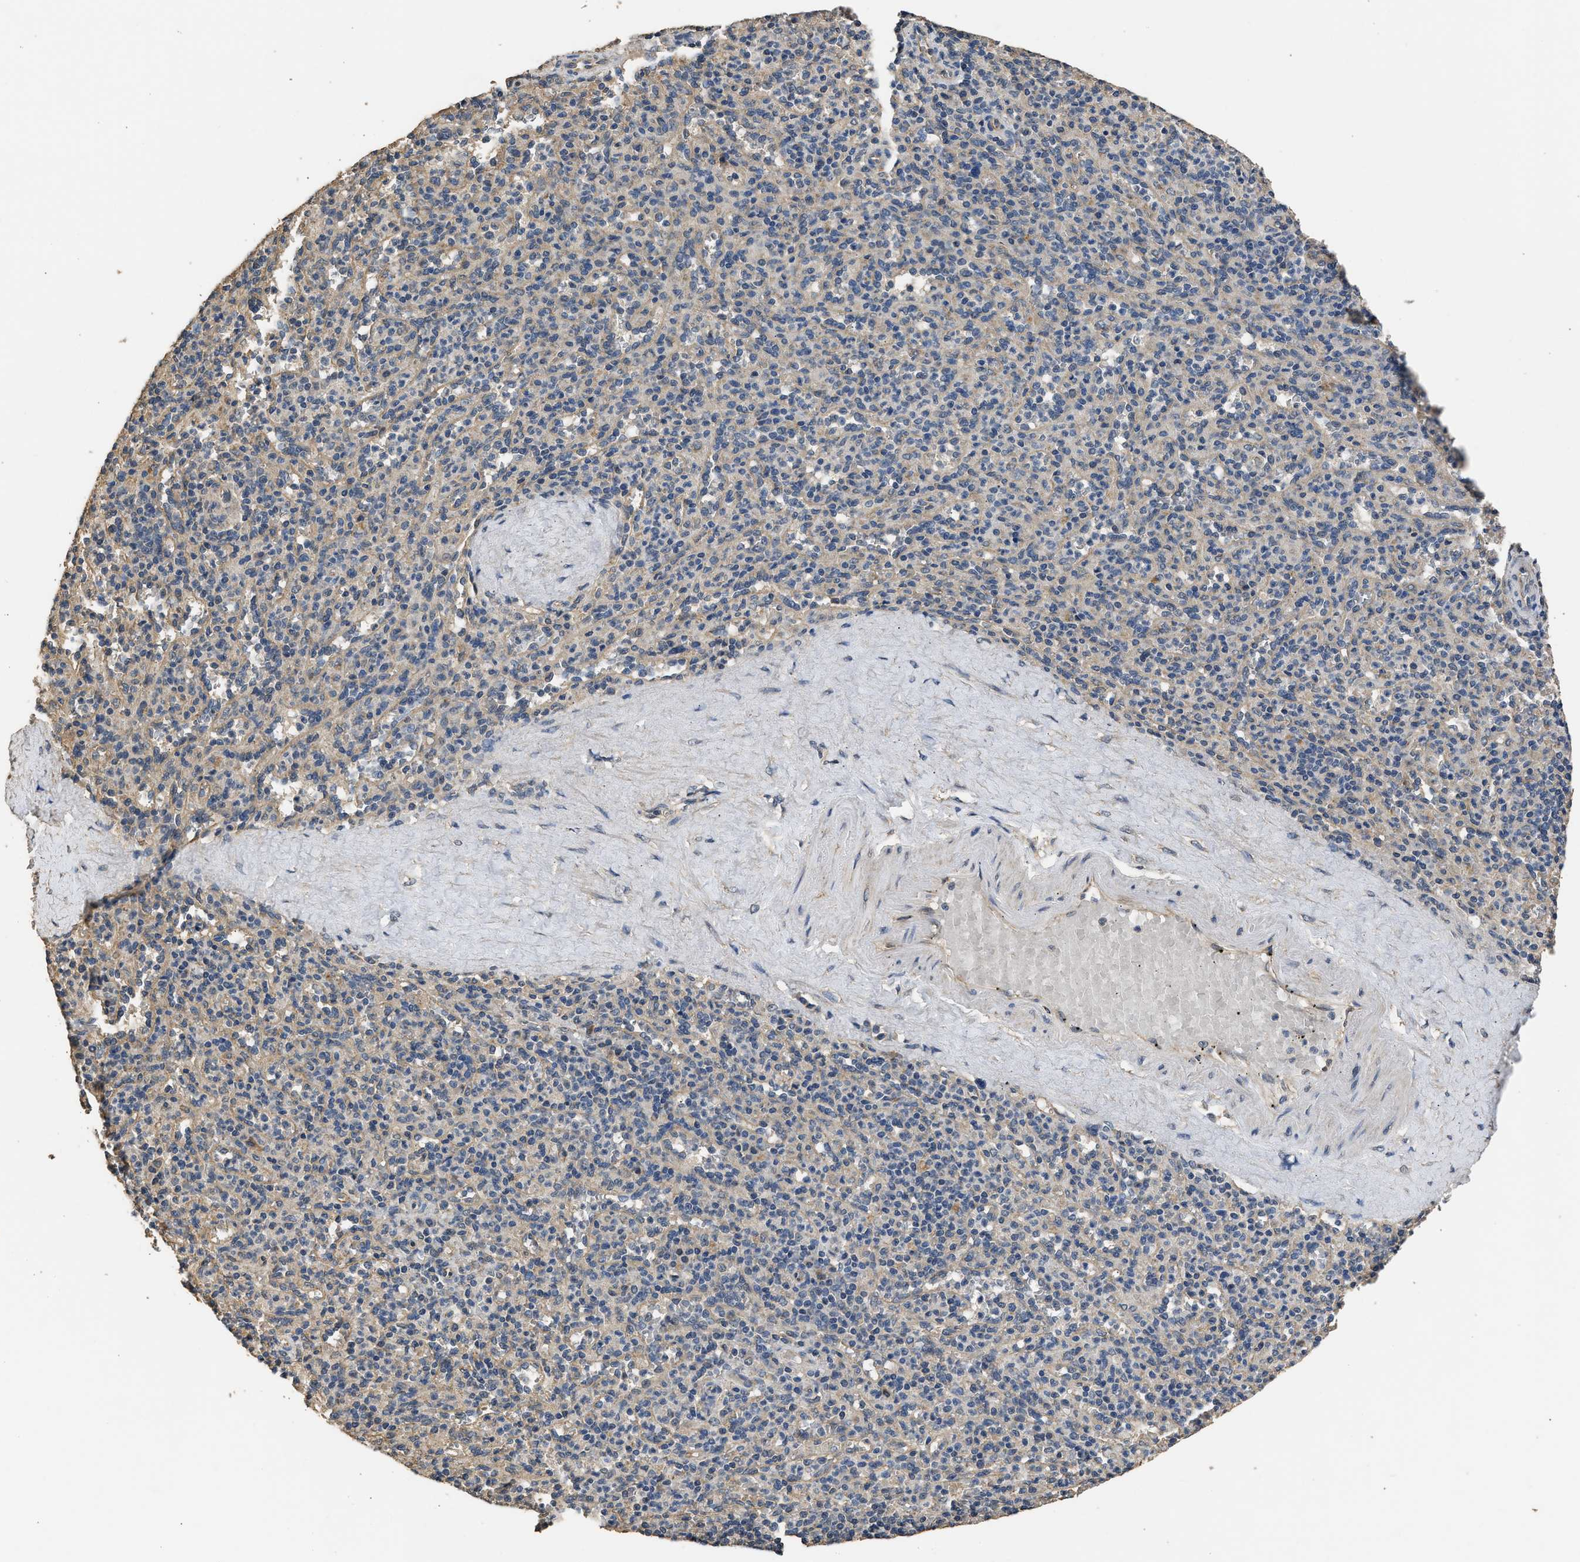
{"staining": {"intensity": "negative", "quantity": "none", "location": "none"}, "tissue": "spleen", "cell_type": "Cells in red pulp", "image_type": "normal", "snomed": [{"axis": "morphology", "description": "Normal tissue, NOS"}, {"axis": "topography", "description": "Spleen"}], "caption": "Spleen stained for a protein using IHC shows no staining cells in red pulp.", "gene": "SPINT2", "patient": {"sex": "male", "age": 36}}